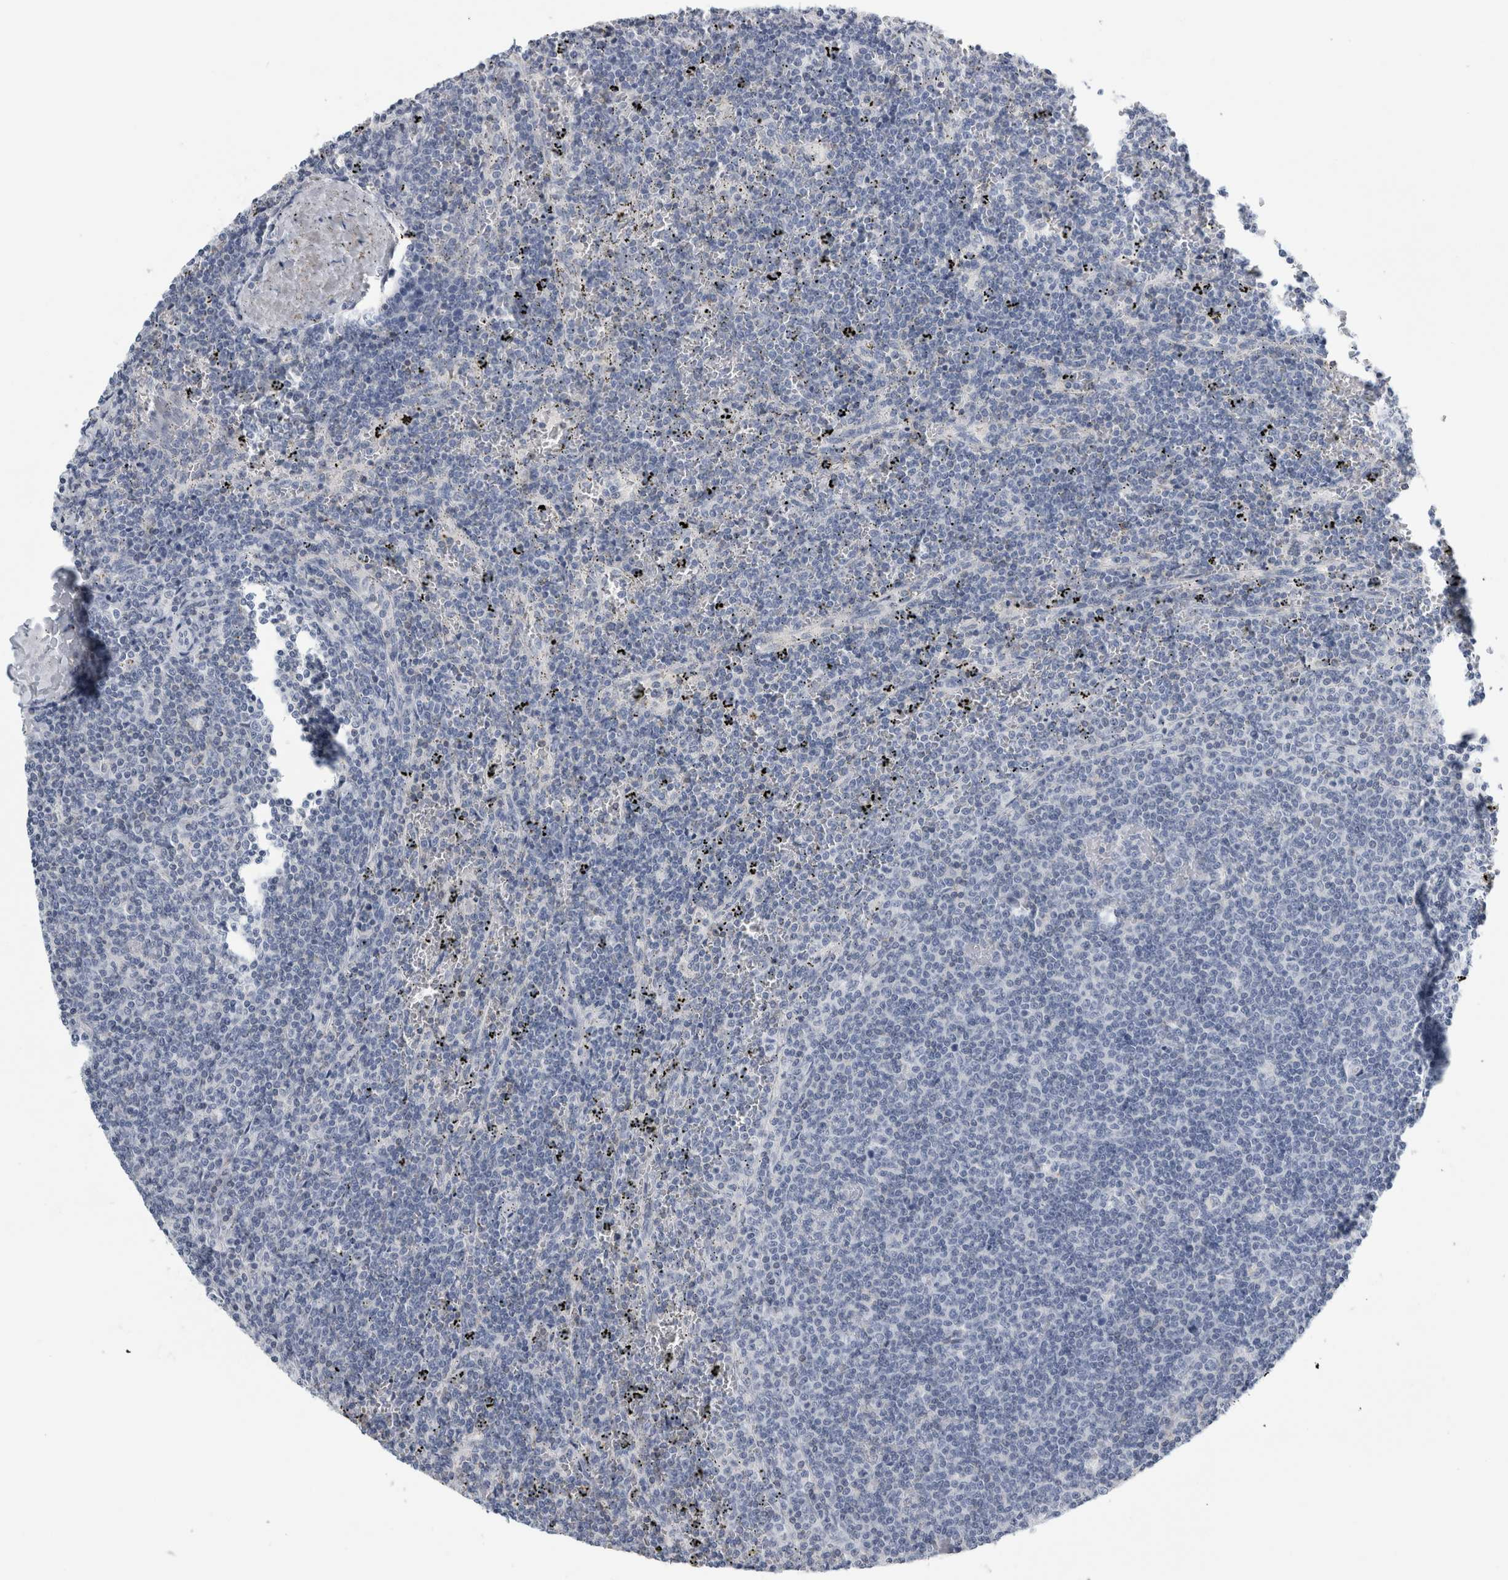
{"staining": {"intensity": "negative", "quantity": "none", "location": "none"}, "tissue": "lymphoma", "cell_type": "Tumor cells", "image_type": "cancer", "snomed": [{"axis": "morphology", "description": "Malignant lymphoma, non-Hodgkin's type, Low grade"}, {"axis": "topography", "description": "Spleen"}], "caption": "This is a photomicrograph of immunohistochemistry staining of malignant lymphoma, non-Hodgkin's type (low-grade), which shows no staining in tumor cells. The staining is performed using DAB (3,3'-diaminobenzidine) brown chromogen with nuclei counter-stained in using hematoxylin.", "gene": "ANKFY1", "patient": {"sex": "female", "age": 50}}